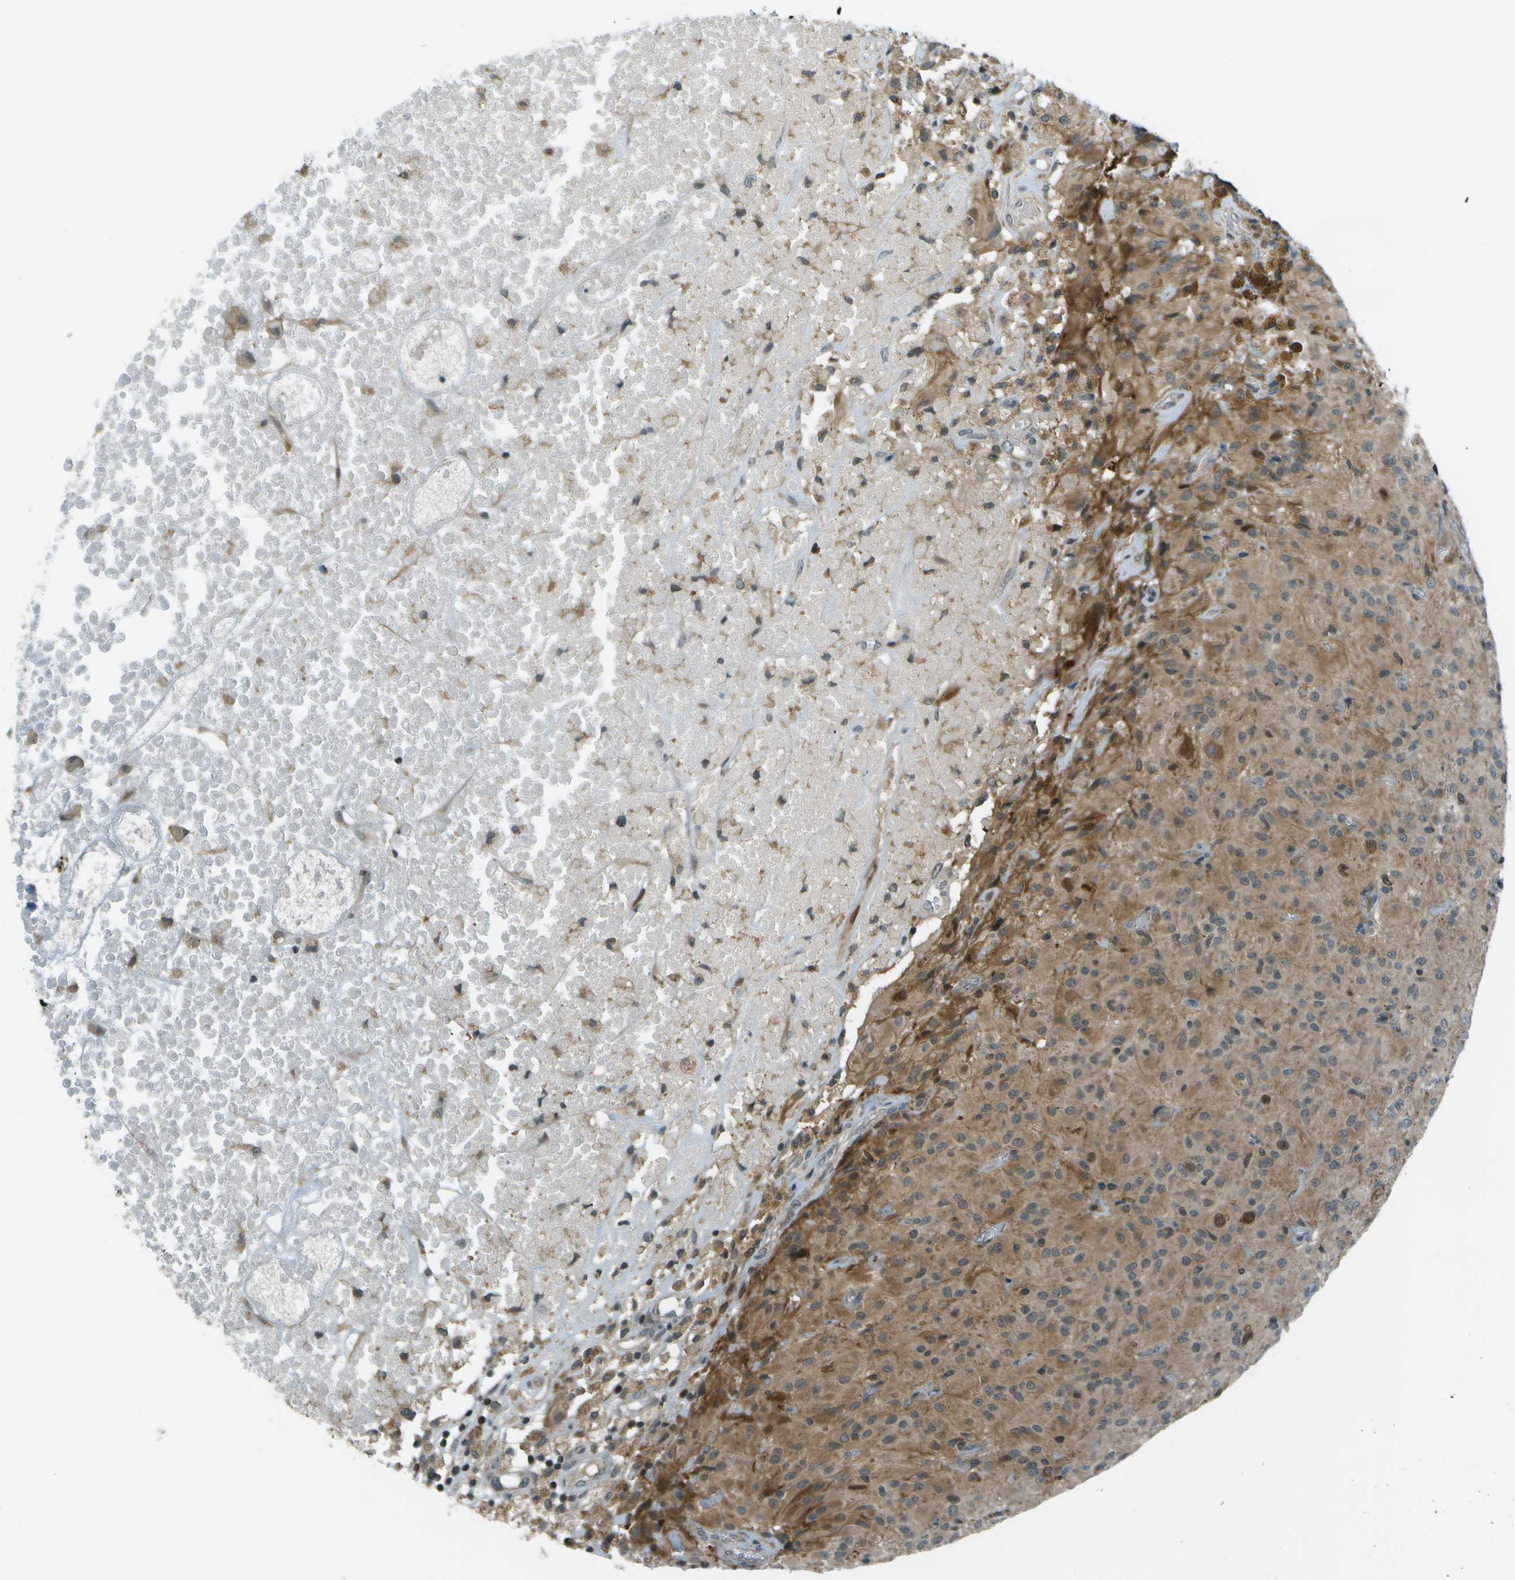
{"staining": {"intensity": "moderate", "quantity": "25%-75%", "location": "cytoplasmic/membranous"}, "tissue": "glioma", "cell_type": "Tumor cells", "image_type": "cancer", "snomed": [{"axis": "morphology", "description": "Glioma, malignant, High grade"}, {"axis": "topography", "description": "Brain"}], "caption": "Human glioma stained for a protein (brown) reveals moderate cytoplasmic/membranous positive positivity in about 25%-75% of tumor cells.", "gene": "TMEM19", "patient": {"sex": "female", "age": 59}}